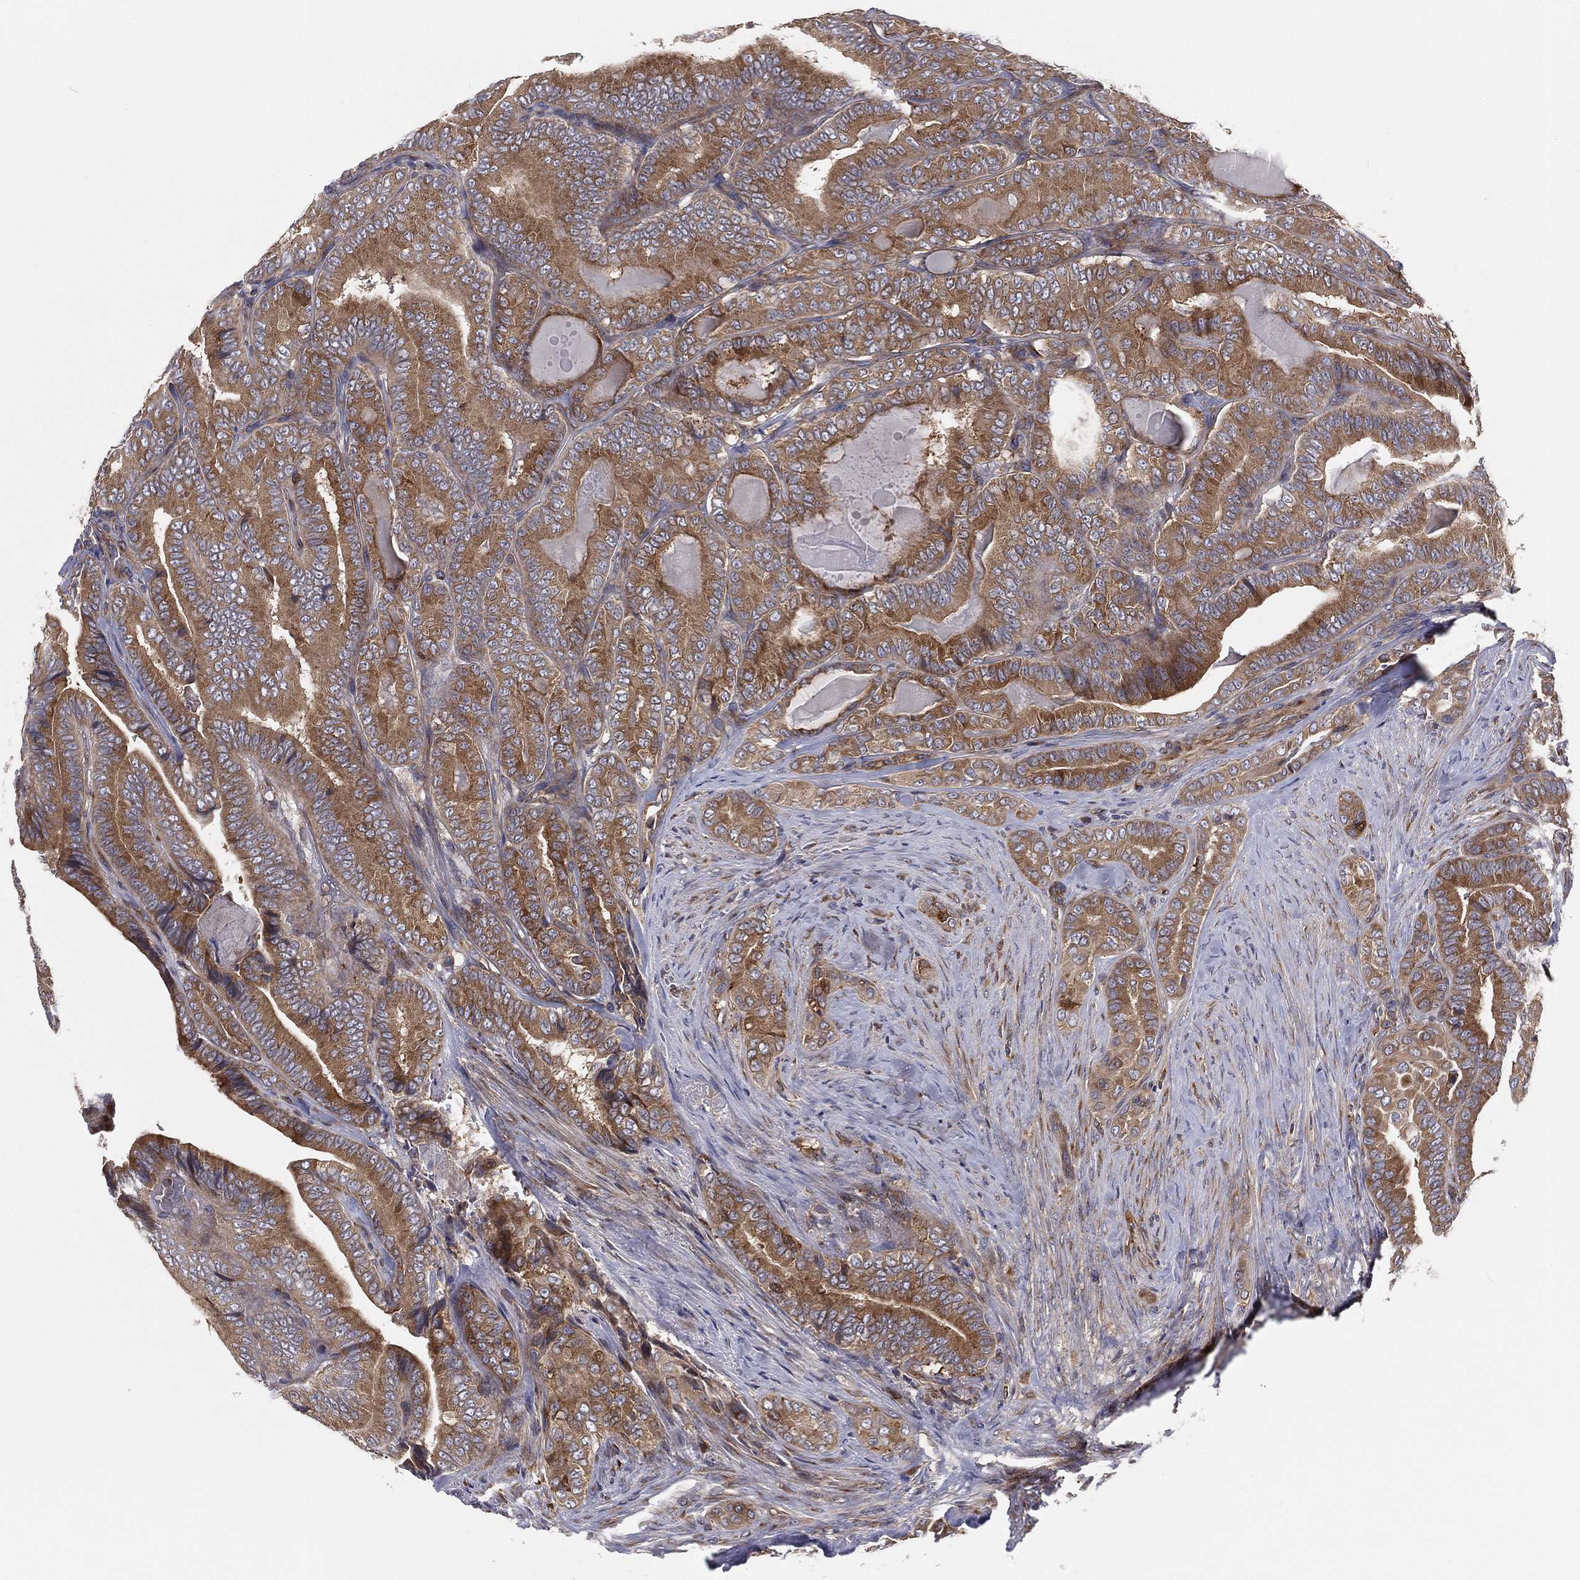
{"staining": {"intensity": "moderate", "quantity": ">75%", "location": "cytoplasmic/membranous"}, "tissue": "thyroid cancer", "cell_type": "Tumor cells", "image_type": "cancer", "snomed": [{"axis": "morphology", "description": "Papillary adenocarcinoma, NOS"}, {"axis": "topography", "description": "Thyroid gland"}], "caption": "This micrograph exhibits immunohistochemistry (IHC) staining of human thyroid papillary adenocarcinoma, with medium moderate cytoplasmic/membranous expression in about >75% of tumor cells.", "gene": "EIF2B5", "patient": {"sex": "male", "age": 61}}